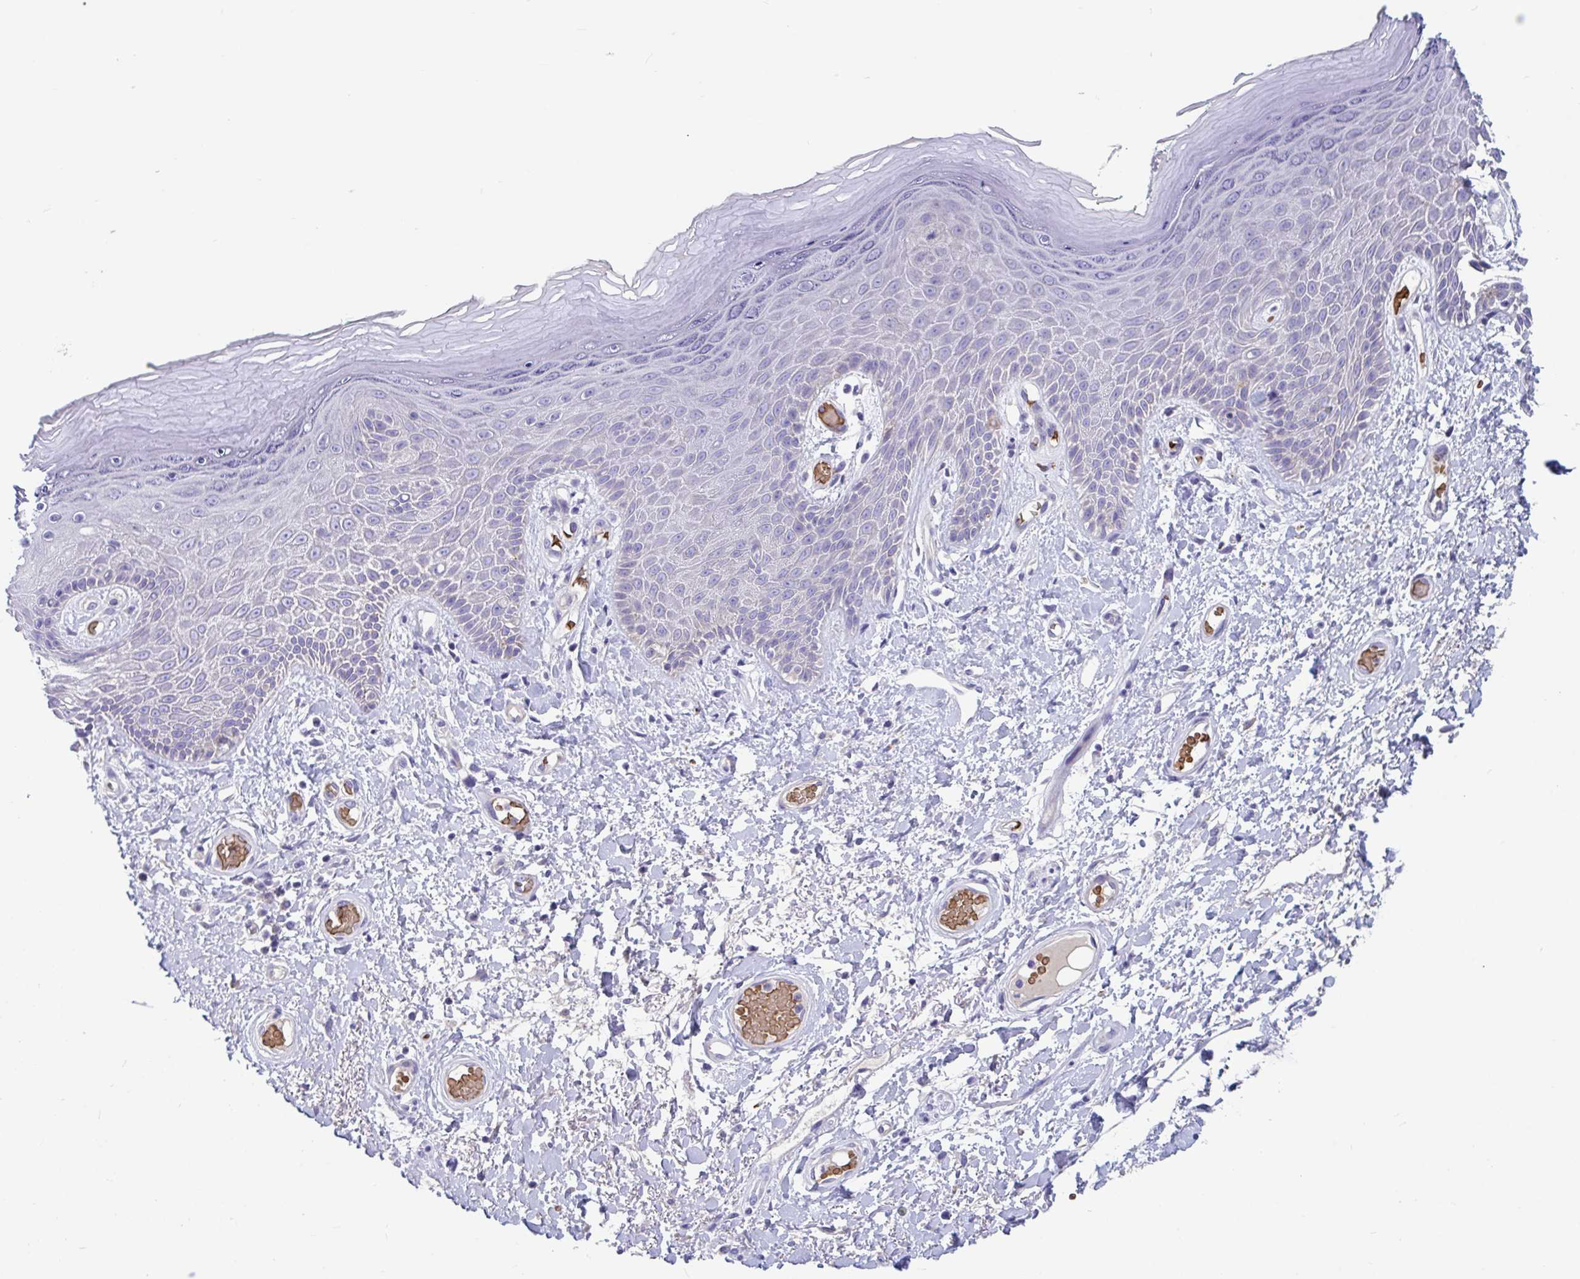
{"staining": {"intensity": "negative", "quantity": "none", "location": "none"}, "tissue": "skin", "cell_type": "Epidermal cells", "image_type": "normal", "snomed": [{"axis": "morphology", "description": "Normal tissue, NOS"}, {"axis": "topography", "description": "Anal"}, {"axis": "topography", "description": "Peripheral nerve tissue"}], "caption": "A high-resolution image shows immunohistochemistry (IHC) staining of normal skin, which shows no significant staining in epidermal cells.", "gene": "TTC30A", "patient": {"sex": "male", "age": 78}}